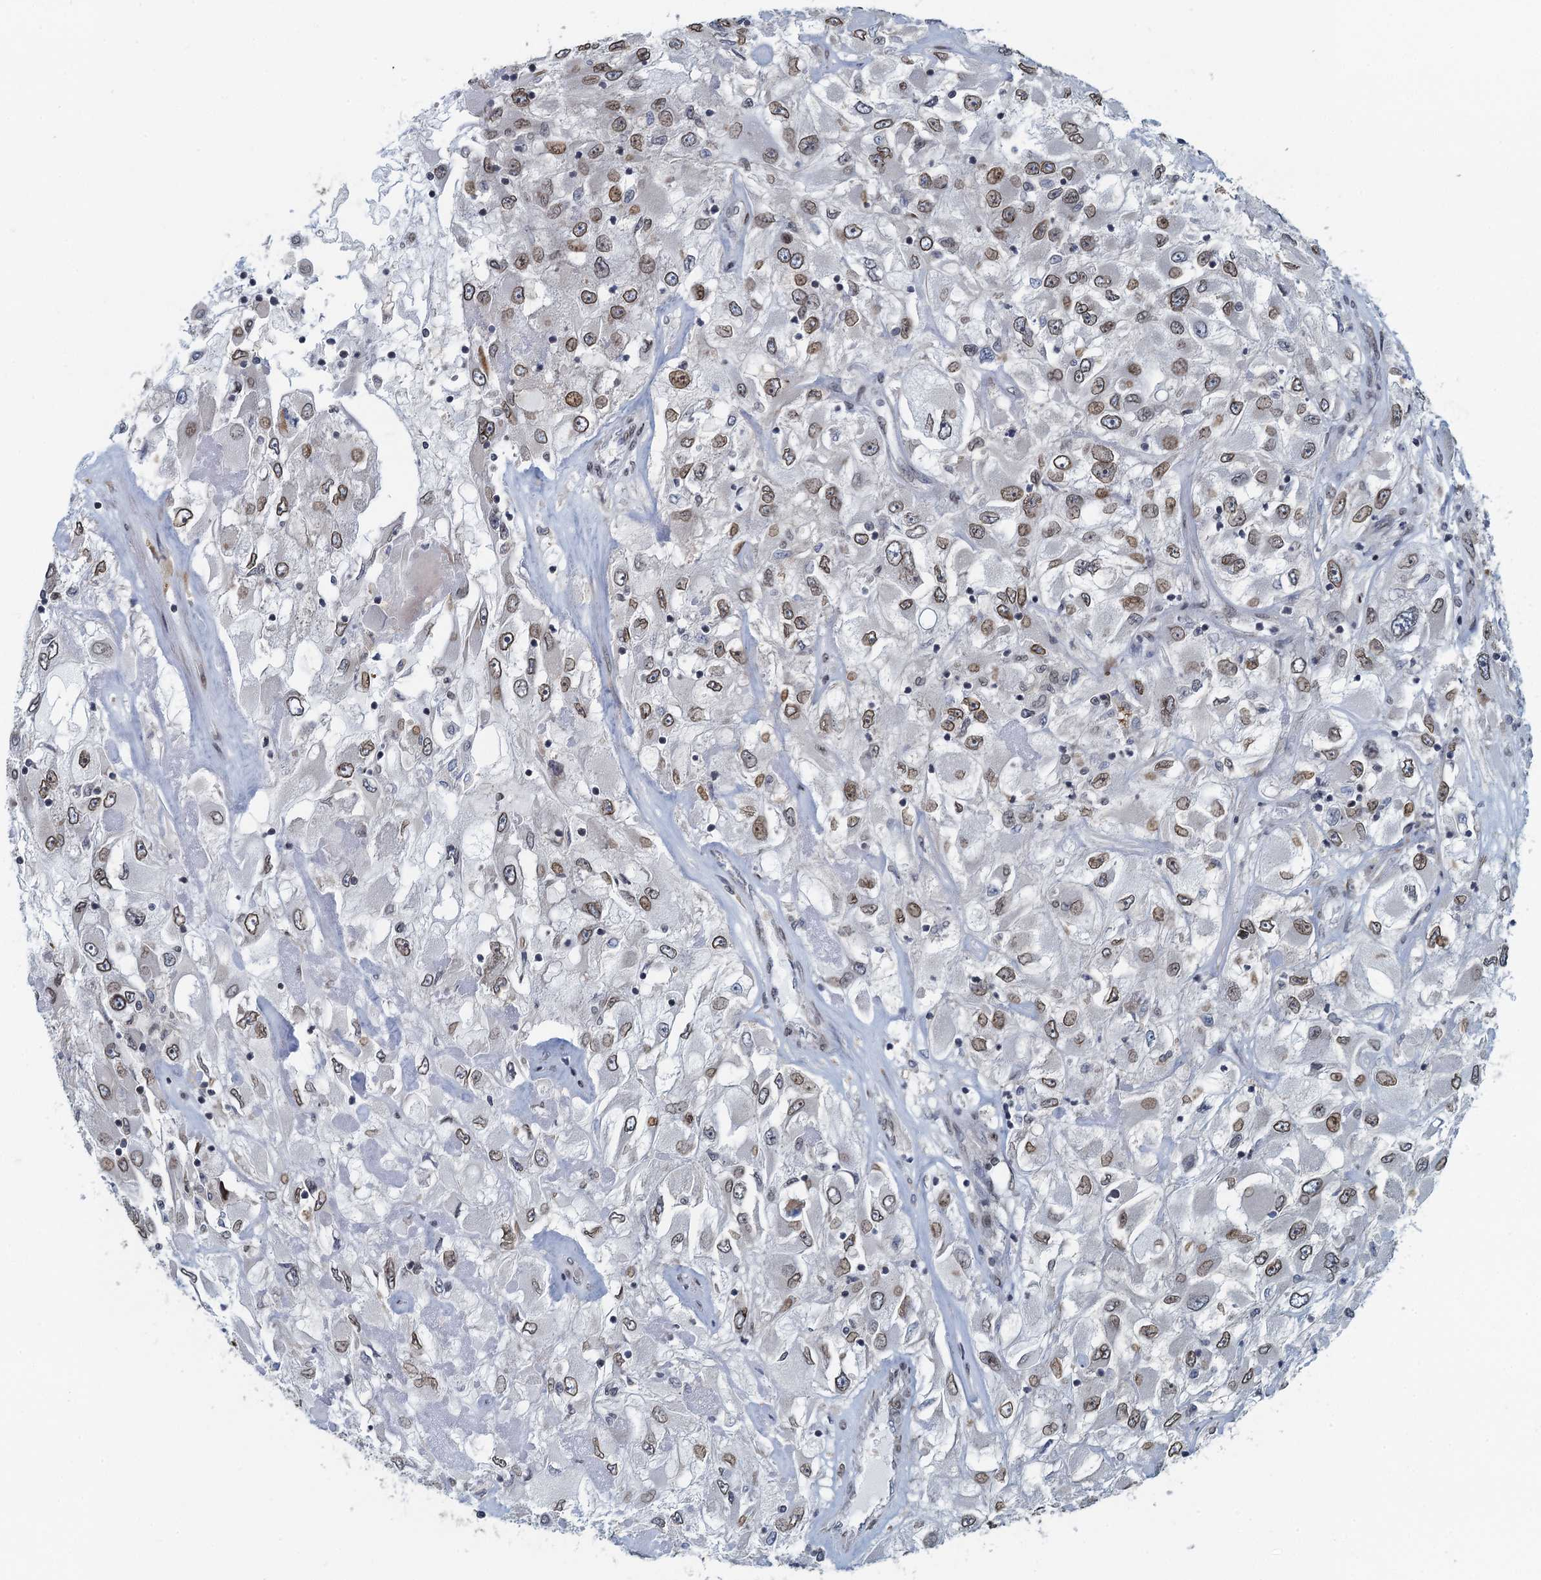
{"staining": {"intensity": "weak", "quantity": ">75%", "location": "cytoplasmic/membranous,nuclear"}, "tissue": "renal cancer", "cell_type": "Tumor cells", "image_type": "cancer", "snomed": [{"axis": "morphology", "description": "Adenocarcinoma, NOS"}, {"axis": "topography", "description": "Kidney"}], "caption": "IHC histopathology image of neoplastic tissue: human adenocarcinoma (renal) stained using immunohistochemistry (IHC) exhibits low levels of weak protein expression localized specifically in the cytoplasmic/membranous and nuclear of tumor cells, appearing as a cytoplasmic/membranous and nuclear brown color.", "gene": "CCDC34", "patient": {"sex": "female", "age": 52}}